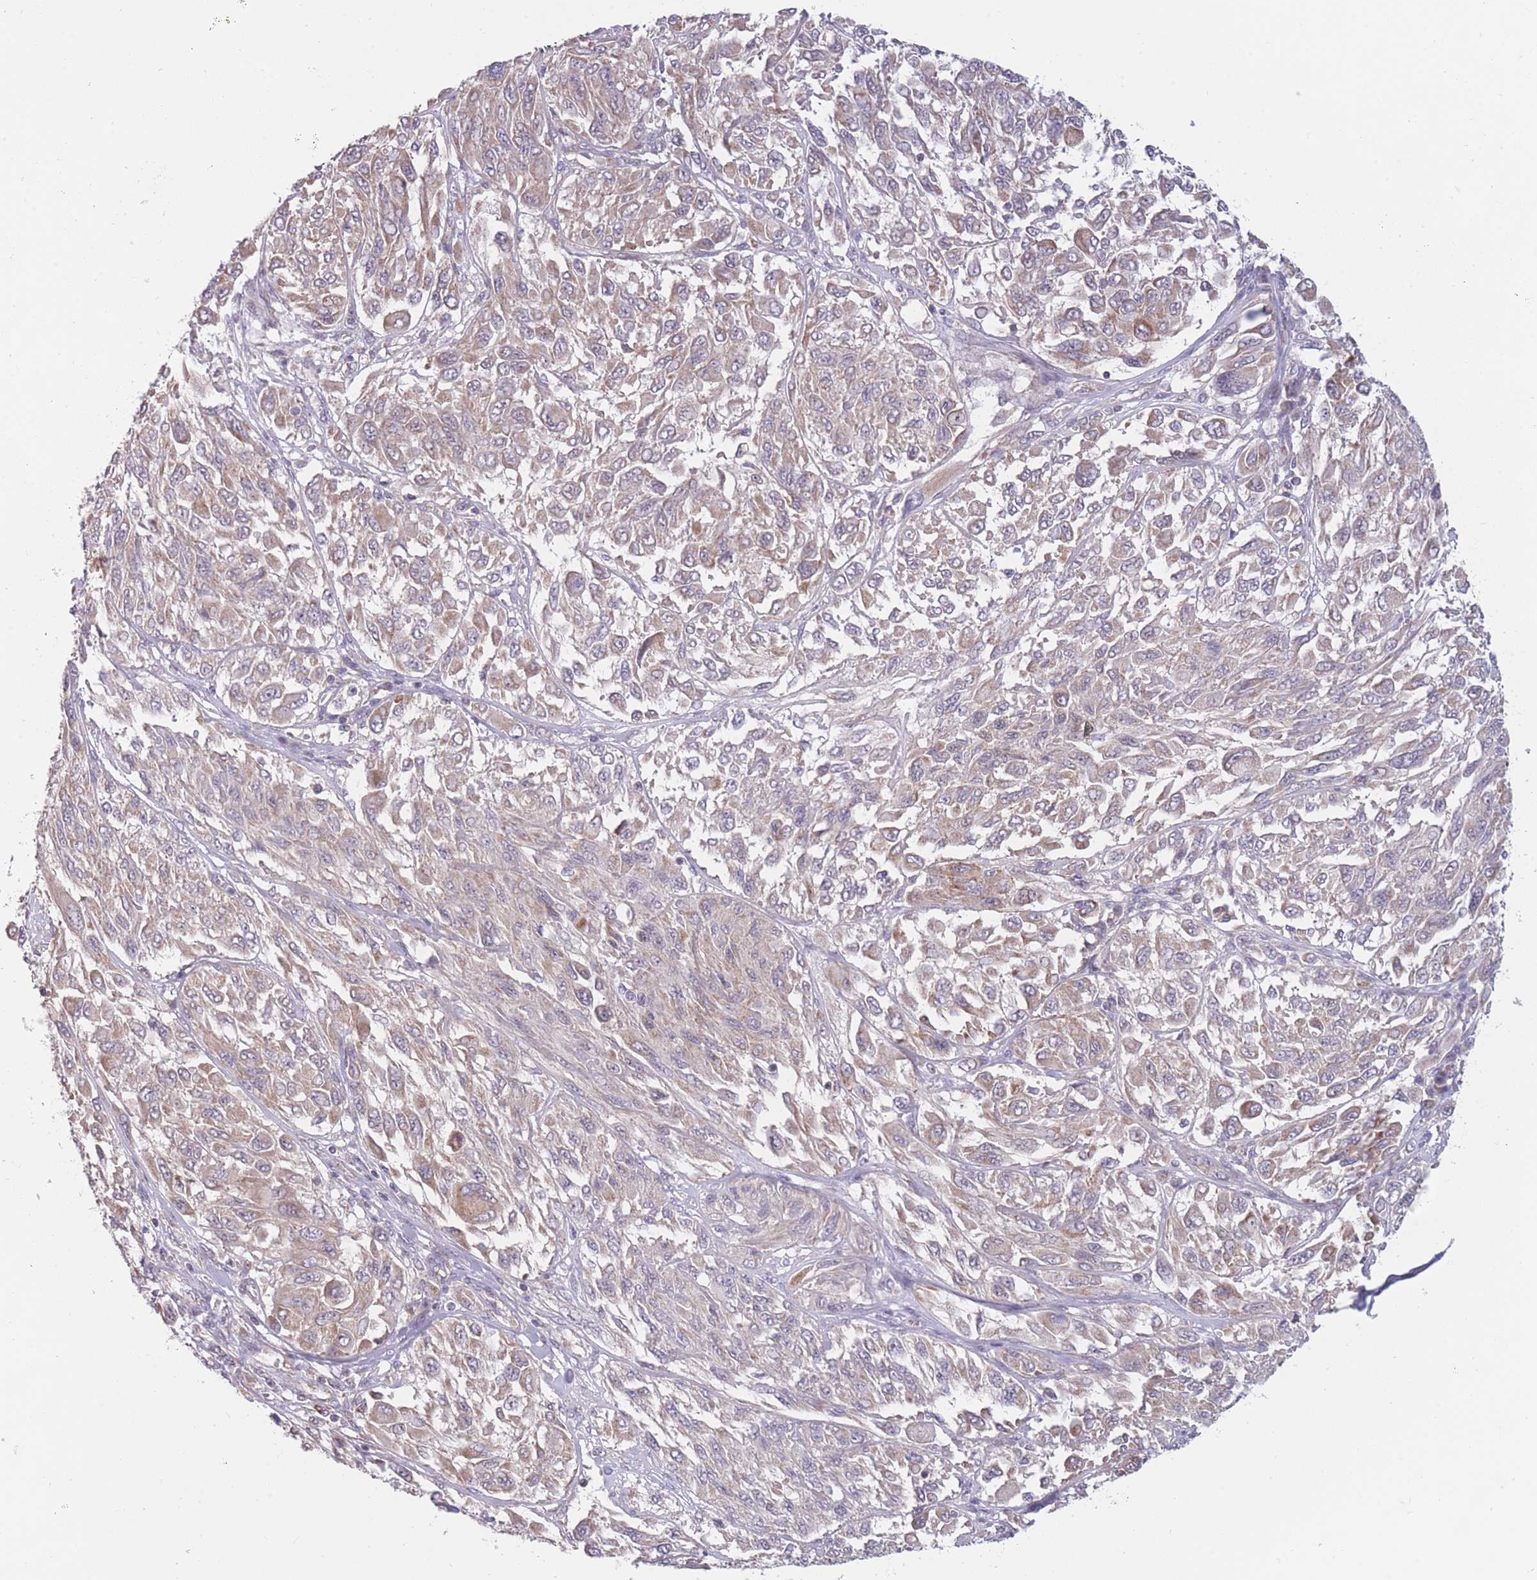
{"staining": {"intensity": "moderate", "quantity": ">75%", "location": "cytoplasmic/membranous"}, "tissue": "melanoma", "cell_type": "Tumor cells", "image_type": "cancer", "snomed": [{"axis": "morphology", "description": "Malignant melanoma, NOS"}, {"axis": "topography", "description": "Skin"}], "caption": "This histopathology image shows immunohistochemistry staining of malignant melanoma, with medium moderate cytoplasmic/membranous staining in about >75% of tumor cells.", "gene": "MRPS18C", "patient": {"sex": "female", "age": 91}}